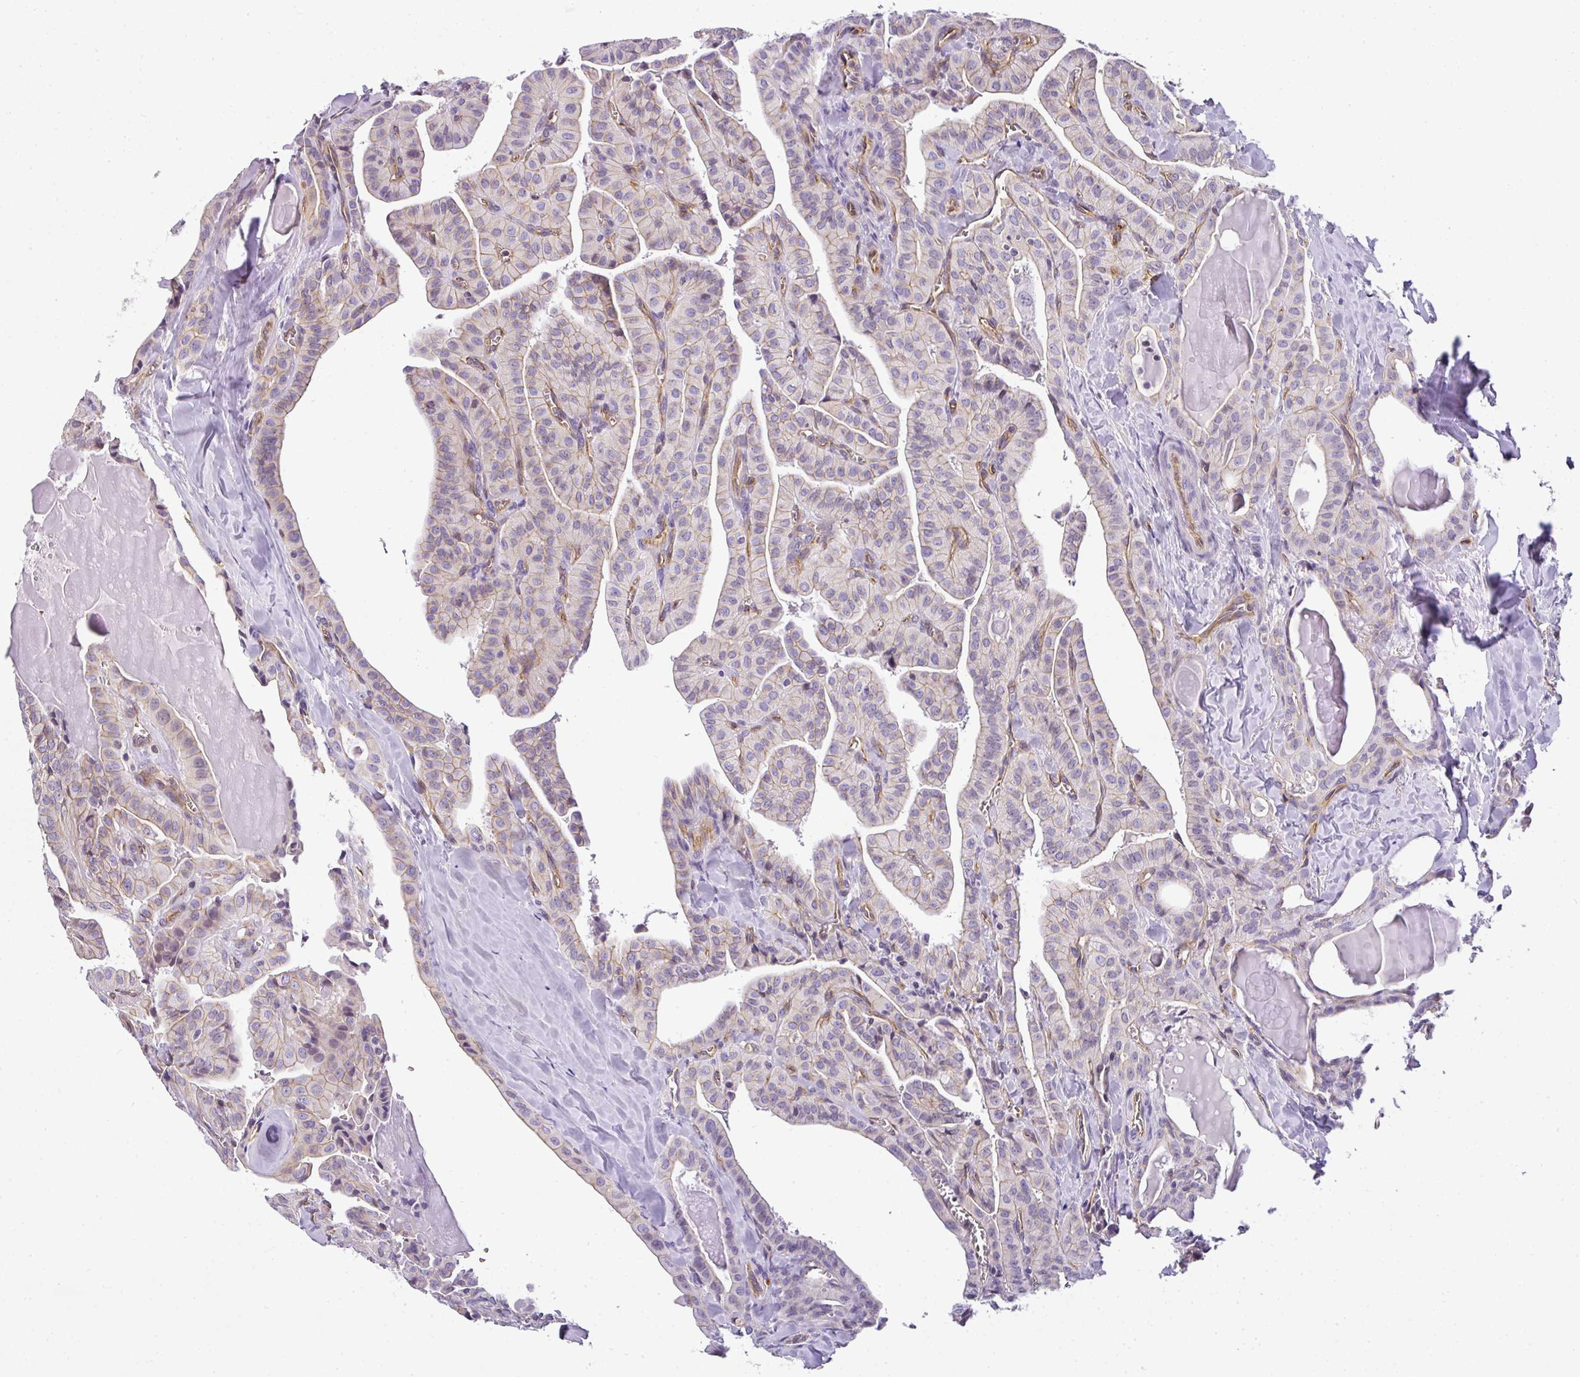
{"staining": {"intensity": "weak", "quantity": "<25%", "location": "cytoplasmic/membranous"}, "tissue": "thyroid cancer", "cell_type": "Tumor cells", "image_type": "cancer", "snomed": [{"axis": "morphology", "description": "Papillary adenocarcinoma, NOS"}, {"axis": "topography", "description": "Thyroid gland"}], "caption": "IHC micrograph of neoplastic tissue: human thyroid cancer stained with DAB (3,3'-diaminobenzidine) shows no significant protein expression in tumor cells.", "gene": "OR11H4", "patient": {"sex": "male", "age": 52}}